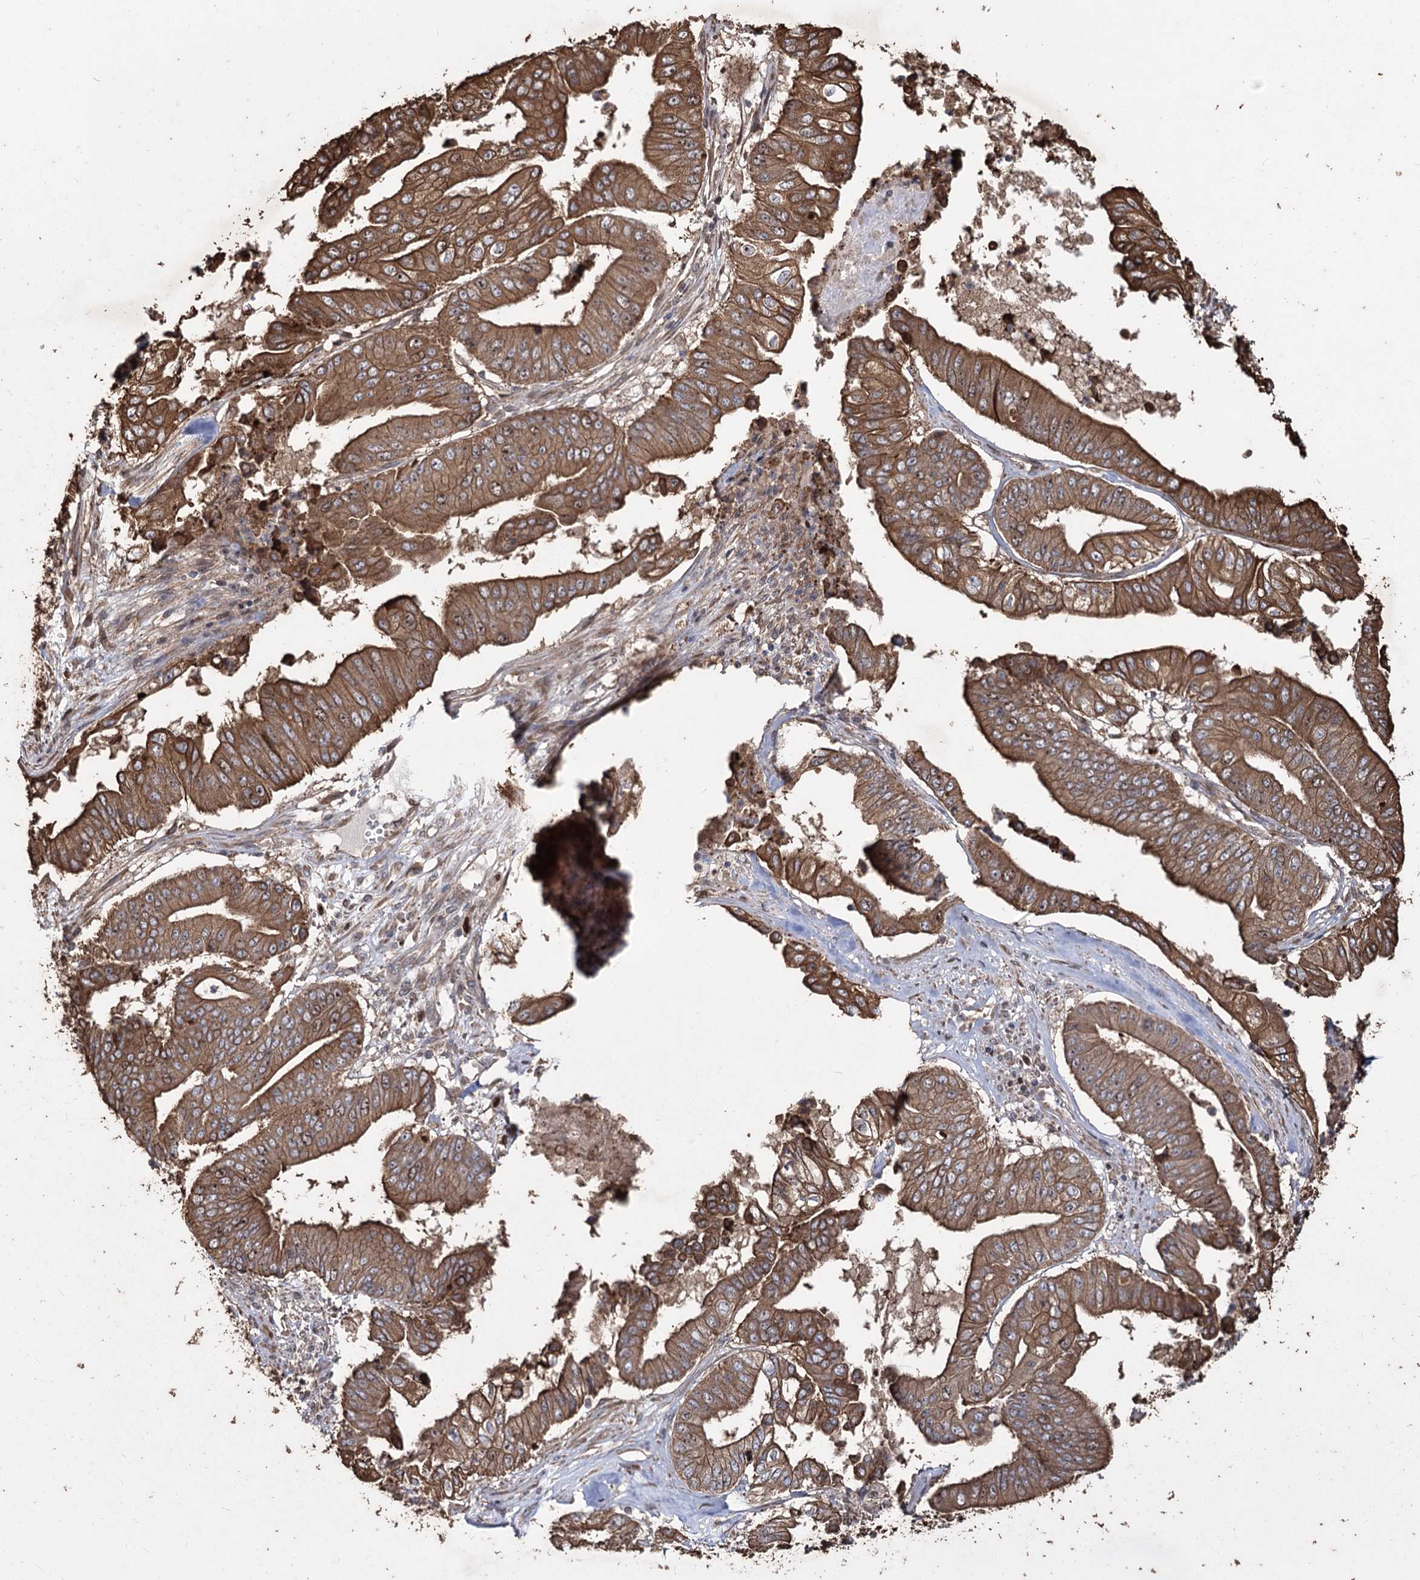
{"staining": {"intensity": "moderate", "quantity": ">75%", "location": "cytoplasmic/membranous"}, "tissue": "pancreatic cancer", "cell_type": "Tumor cells", "image_type": "cancer", "snomed": [{"axis": "morphology", "description": "Adenocarcinoma, NOS"}, {"axis": "topography", "description": "Pancreas"}], "caption": "Human pancreatic adenocarcinoma stained with a brown dye exhibits moderate cytoplasmic/membranous positive staining in approximately >75% of tumor cells.", "gene": "PRC1", "patient": {"sex": "female", "age": 77}}